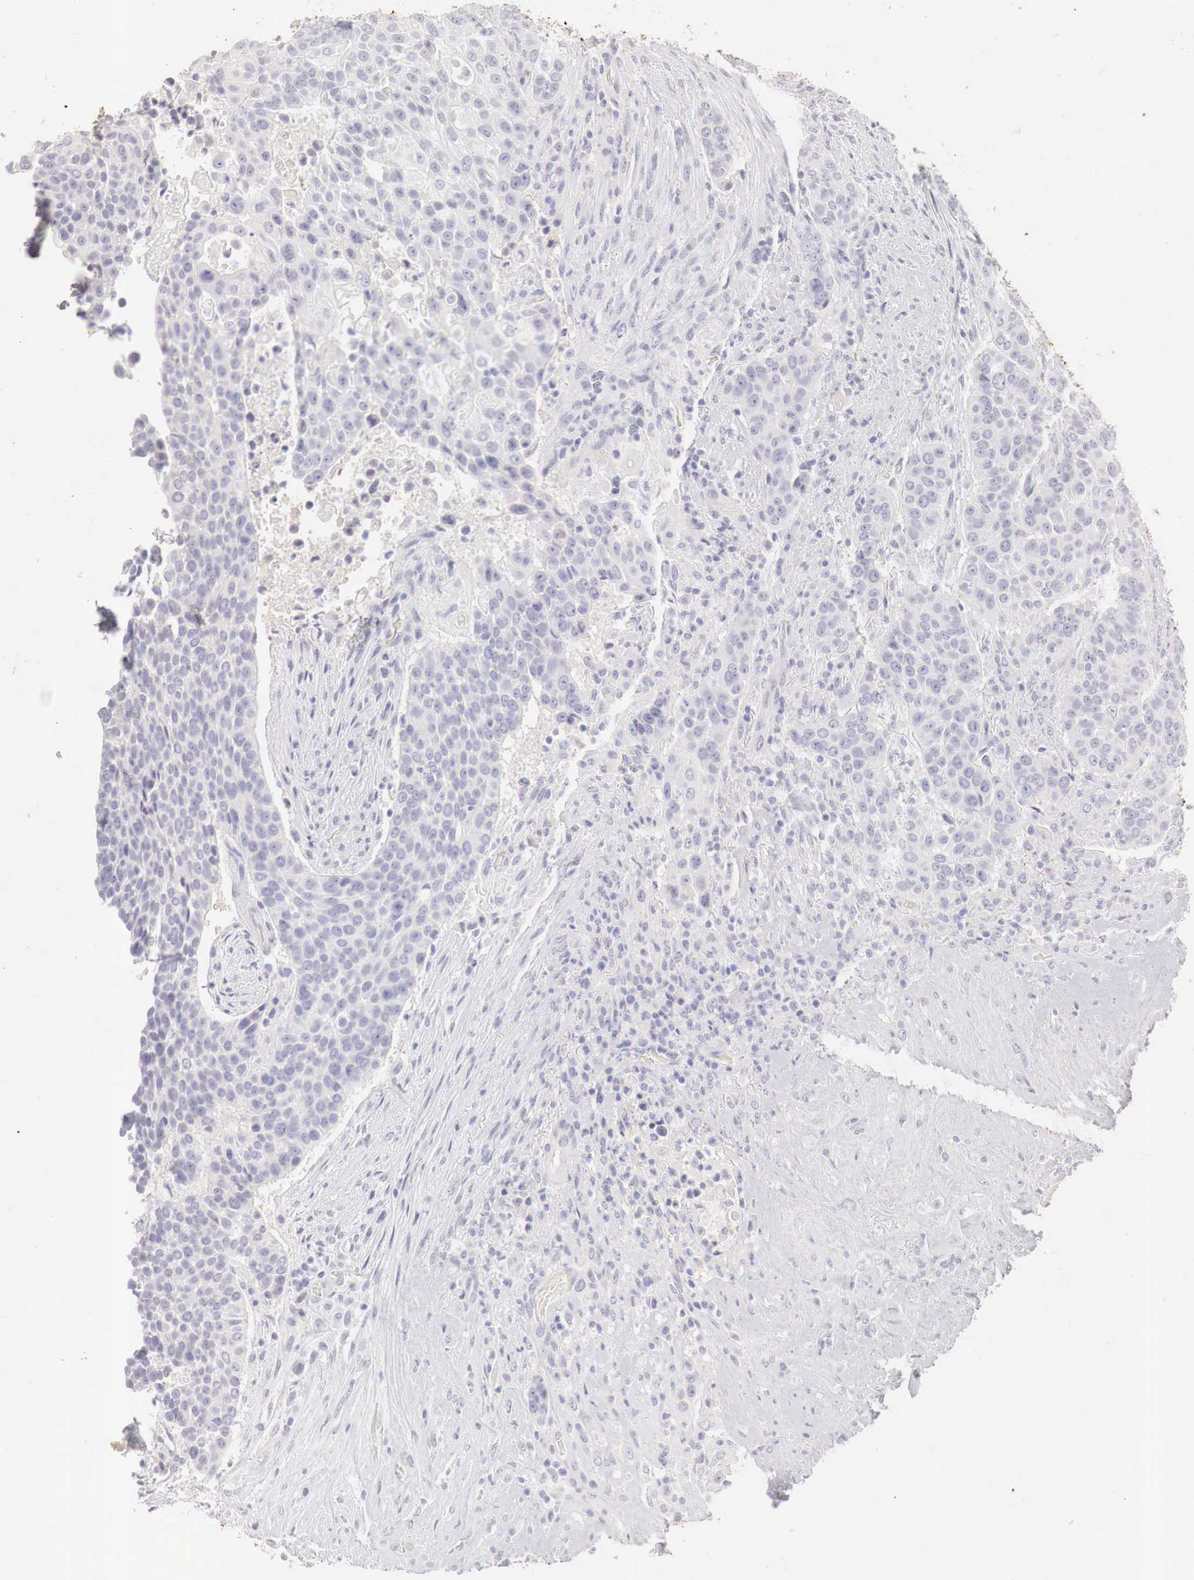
{"staining": {"intensity": "negative", "quantity": "none", "location": "none"}, "tissue": "urothelial cancer", "cell_type": "Tumor cells", "image_type": "cancer", "snomed": [{"axis": "morphology", "description": "Urothelial carcinoma, High grade"}, {"axis": "topography", "description": "Urinary bladder"}], "caption": "Immunohistochemistry photomicrograph of neoplastic tissue: urothelial carcinoma (high-grade) stained with DAB demonstrates no significant protein positivity in tumor cells.", "gene": "OTC", "patient": {"sex": "male", "age": 74}}